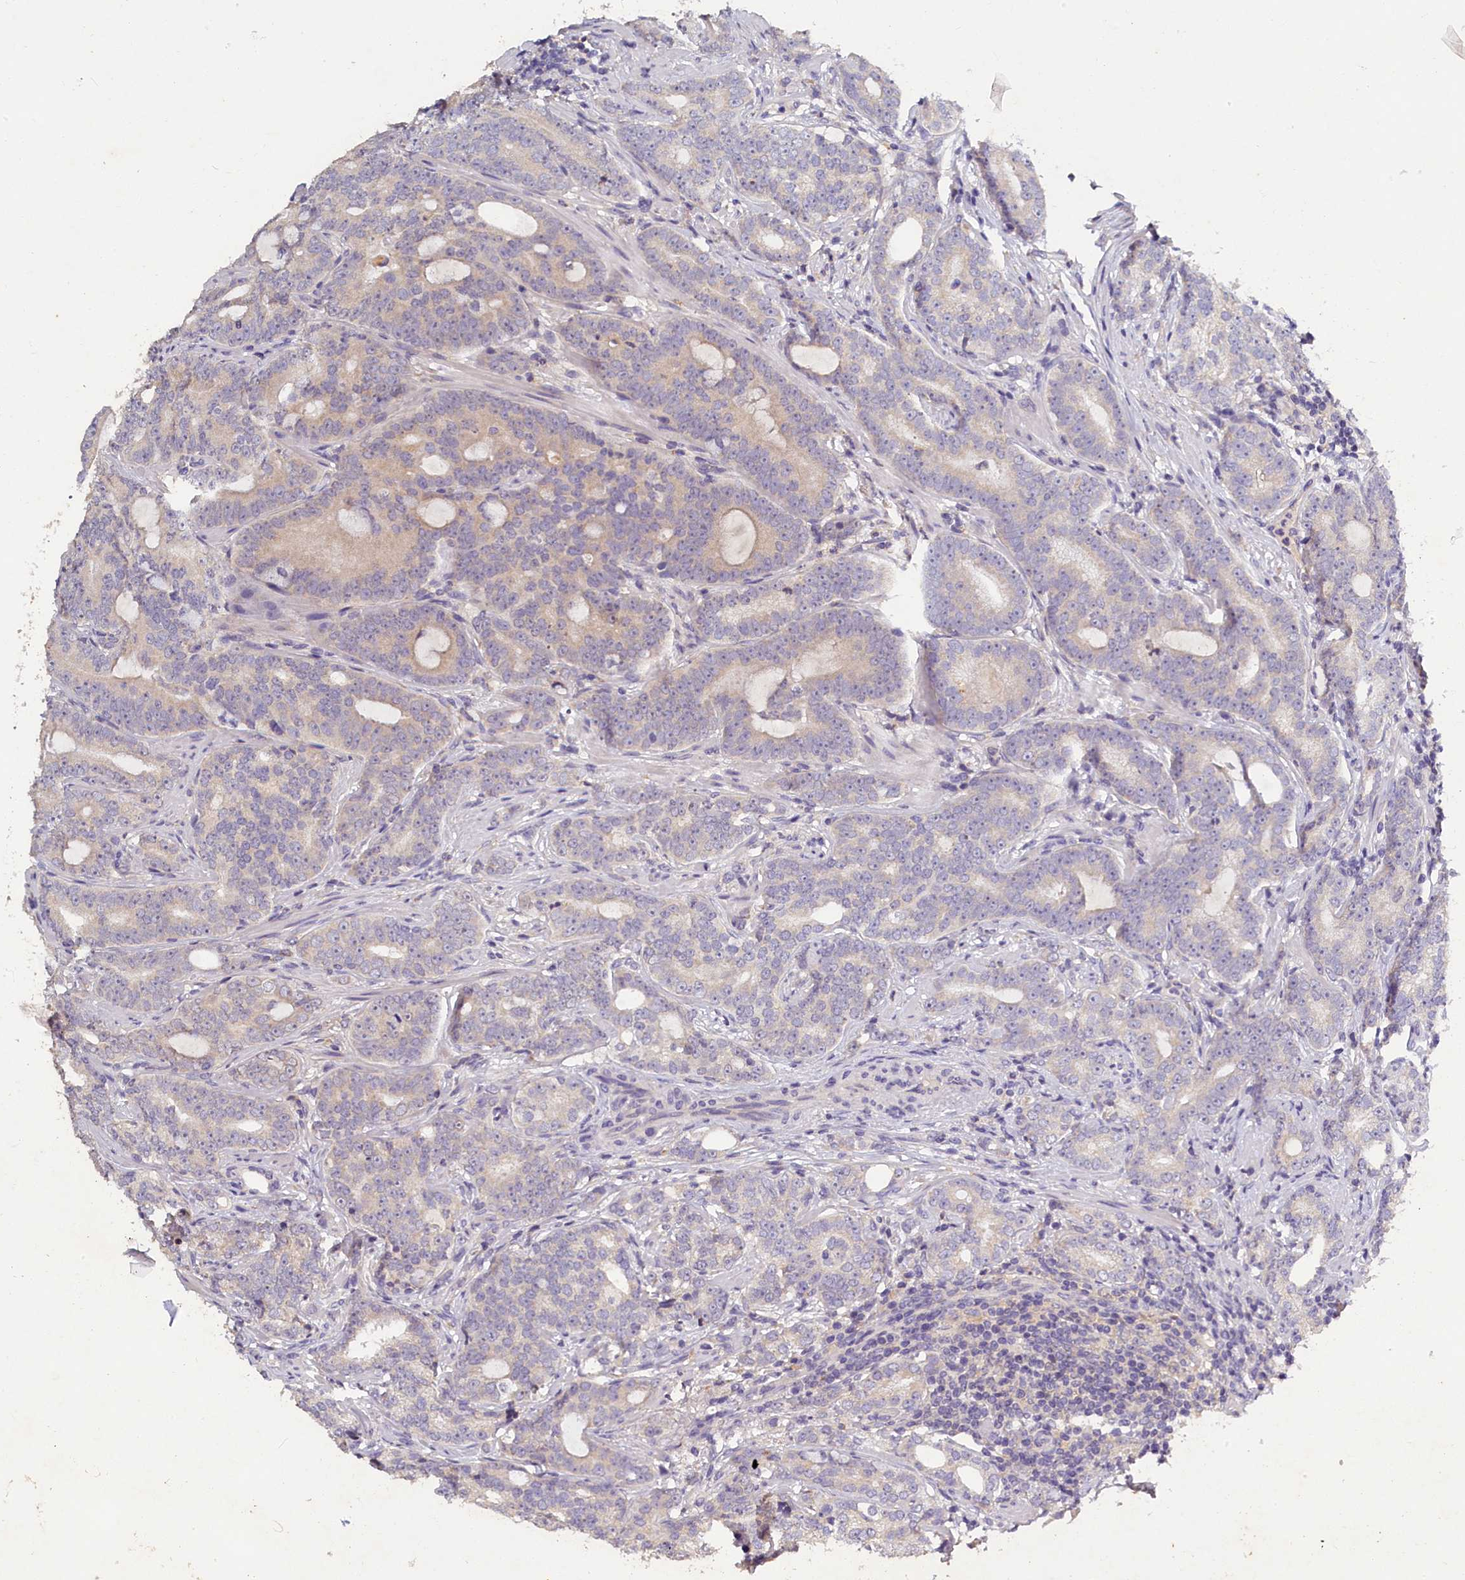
{"staining": {"intensity": "negative", "quantity": "none", "location": "none"}, "tissue": "prostate cancer", "cell_type": "Tumor cells", "image_type": "cancer", "snomed": [{"axis": "morphology", "description": "Adenocarcinoma, High grade"}, {"axis": "topography", "description": "Prostate"}], "caption": "Image shows no significant protein staining in tumor cells of adenocarcinoma (high-grade) (prostate).", "gene": "ST7L", "patient": {"sex": "male", "age": 64}}